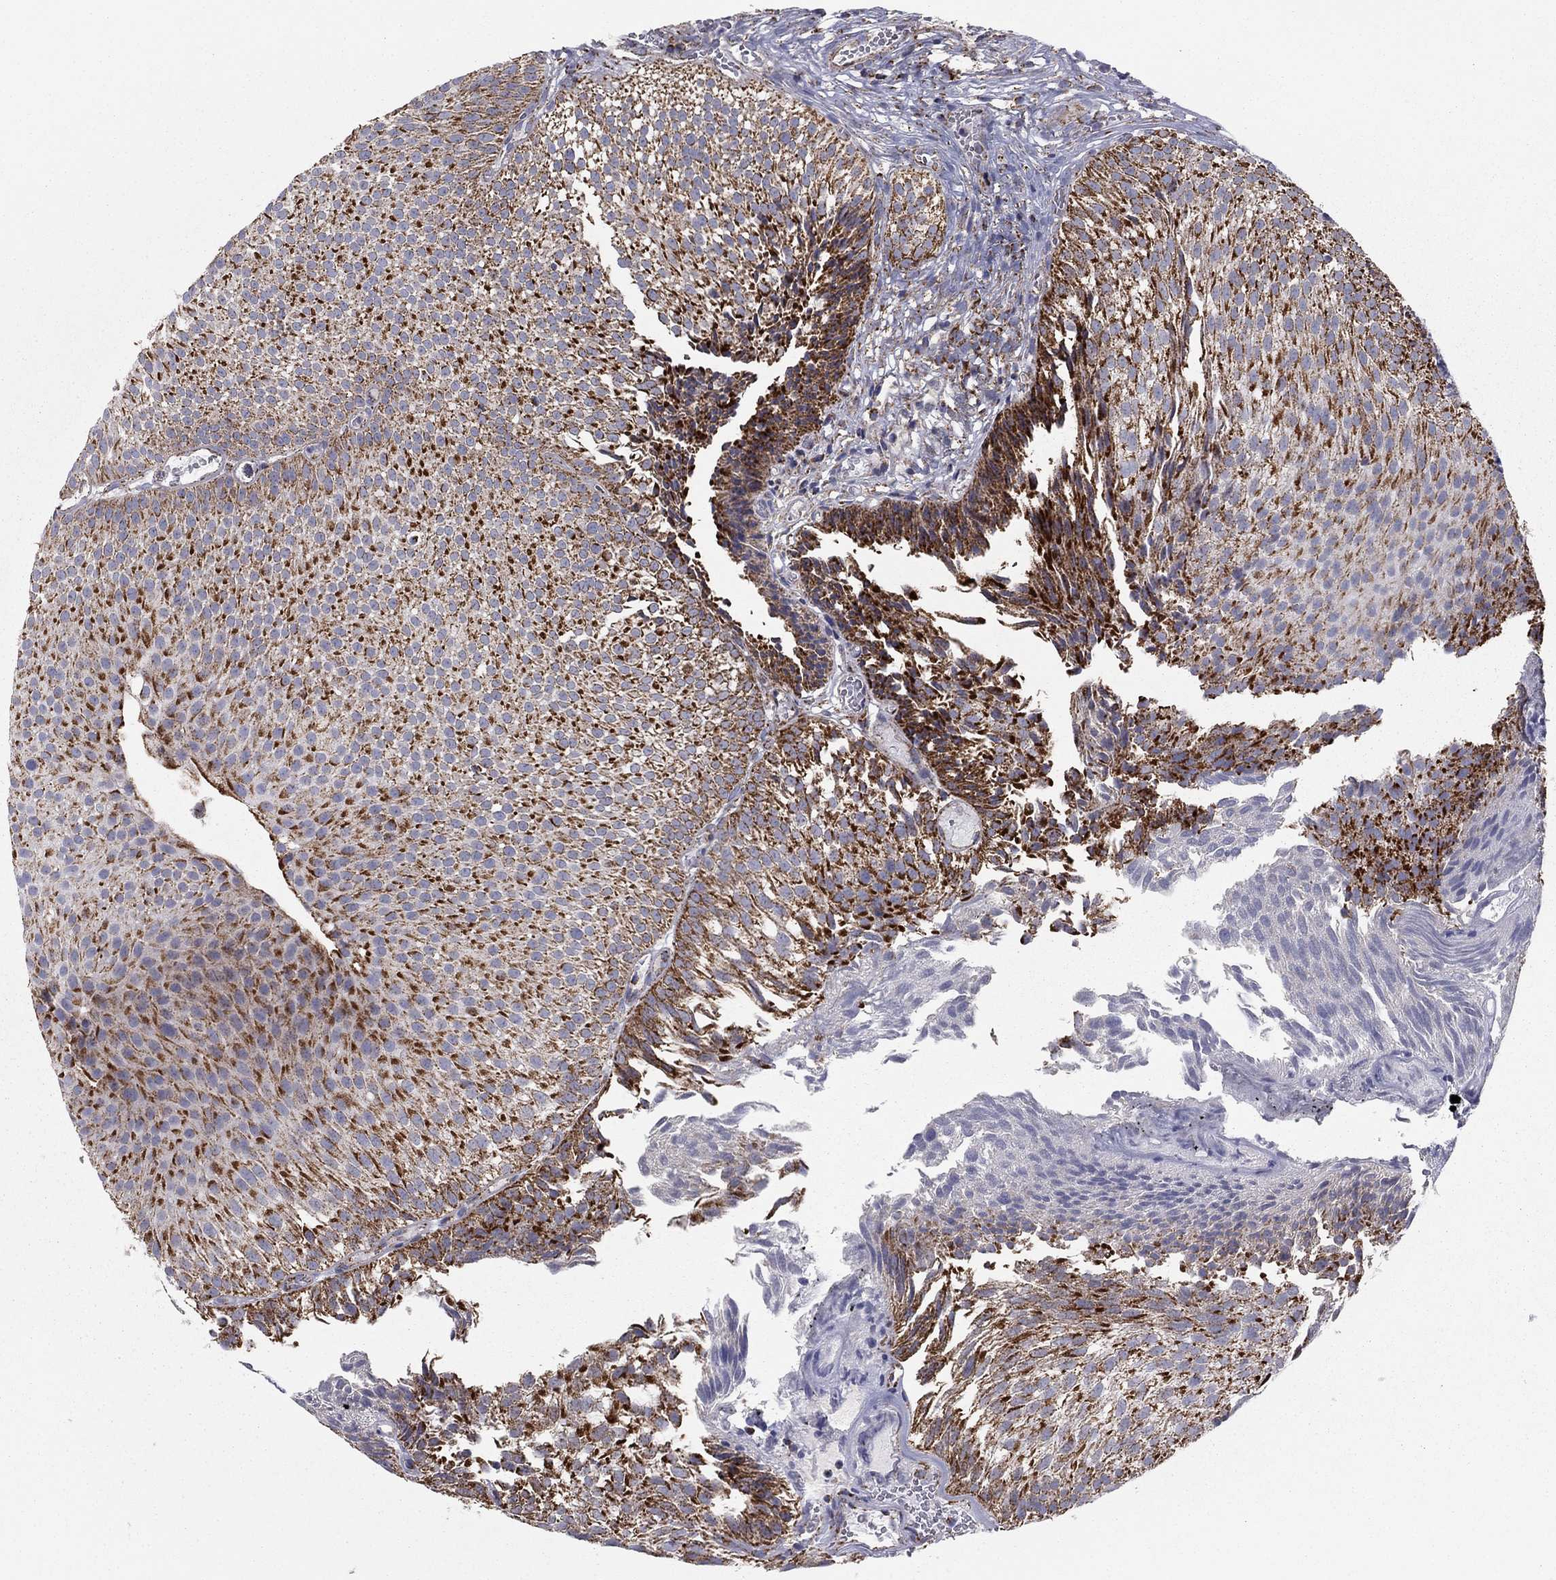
{"staining": {"intensity": "strong", "quantity": ">75%", "location": "cytoplasmic/membranous"}, "tissue": "urothelial cancer", "cell_type": "Tumor cells", "image_type": "cancer", "snomed": [{"axis": "morphology", "description": "Urothelial carcinoma, Low grade"}, {"axis": "topography", "description": "Urinary bladder"}], "caption": "Human urothelial carcinoma (low-grade) stained for a protein (brown) reveals strong cytoplasmic/membranous positive staining in approximately >75% of tumor cells.", "gene": "NDUFV1", "patient": {"sex": "male", "age": 65}}